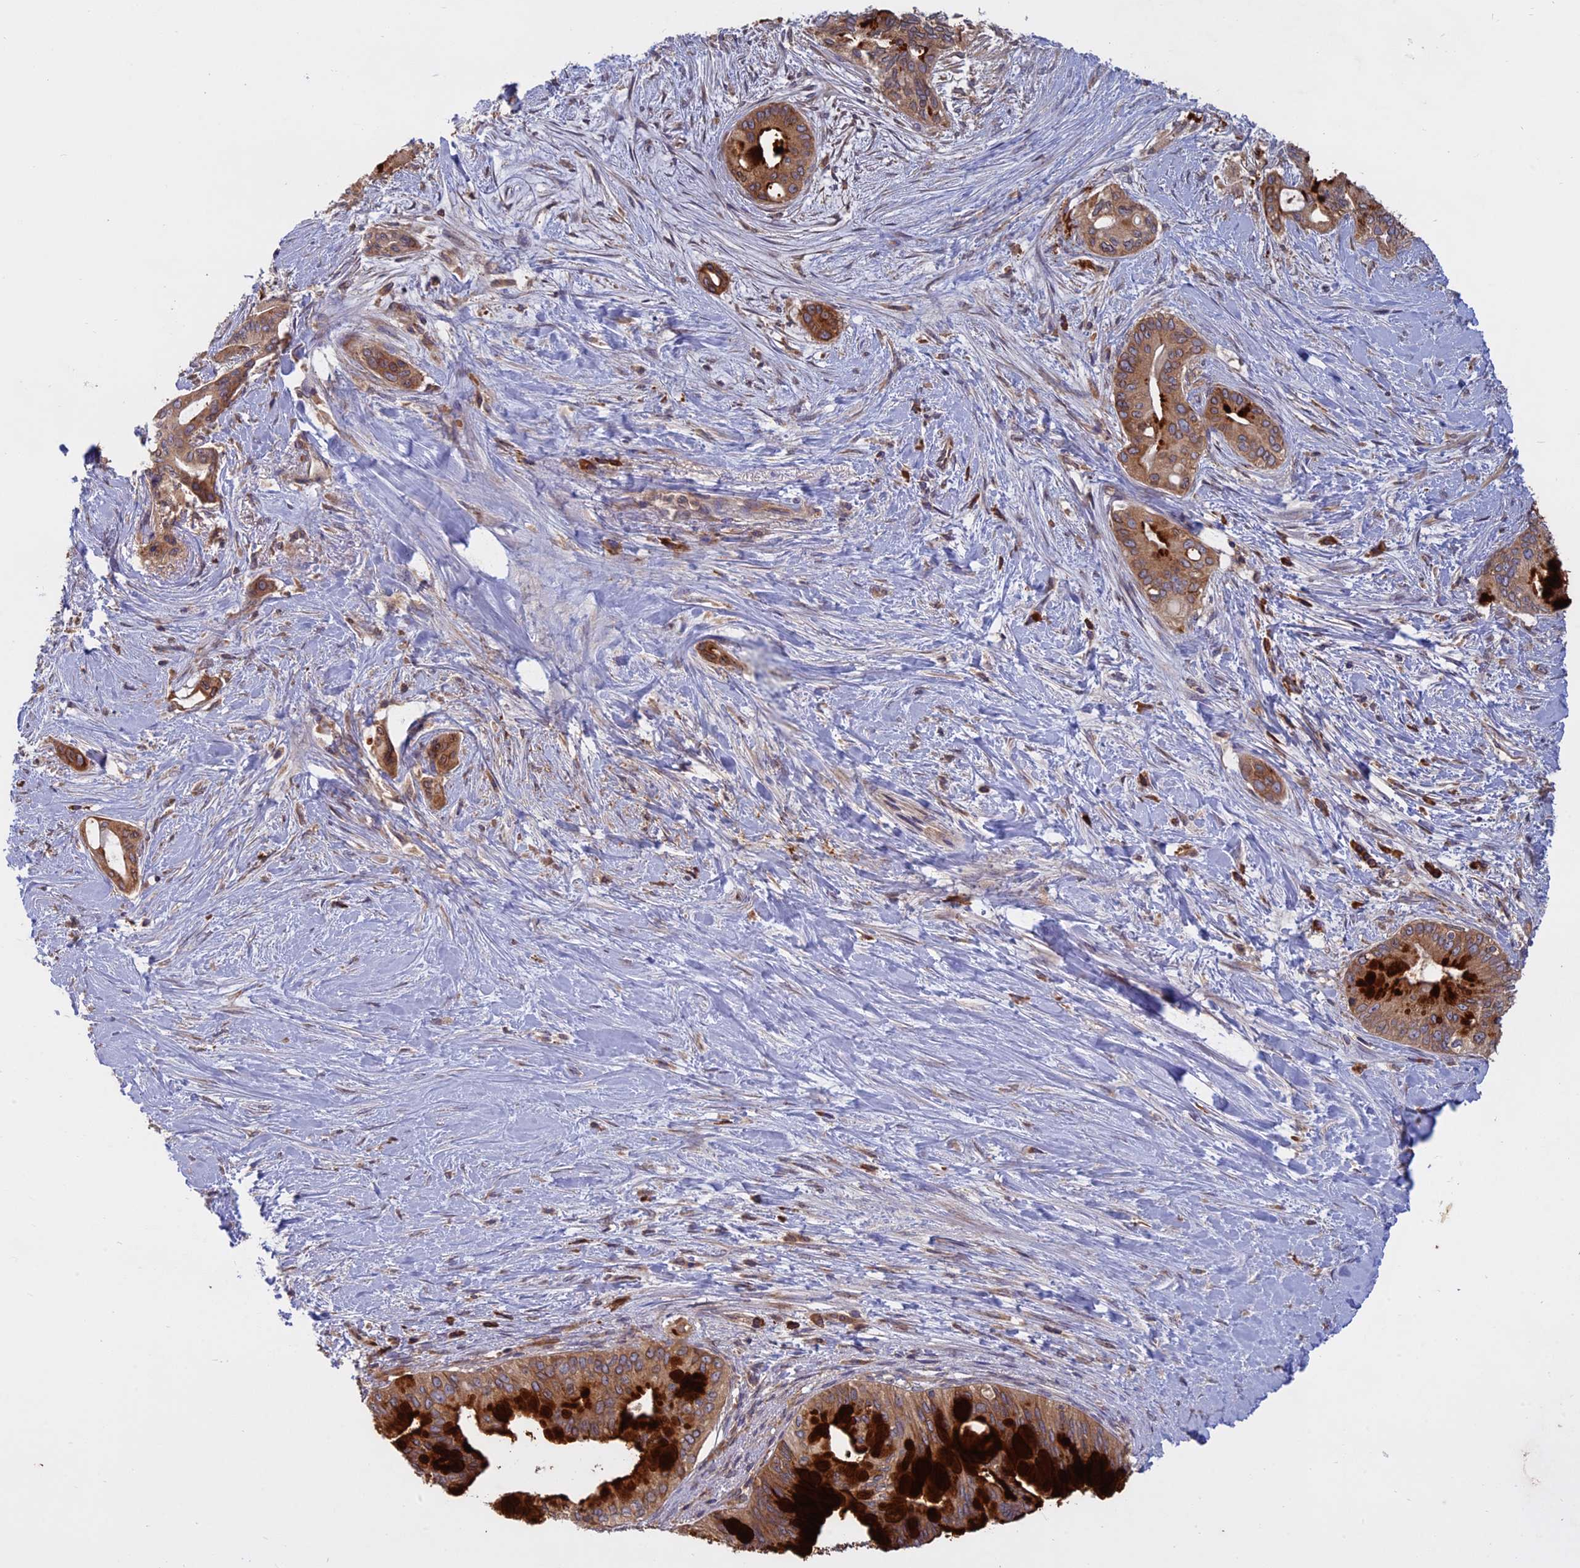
{"staining": {"intensity": "strong", "quantity": "25%-75%", "location": "cytoplasmic/membranous"}, "tissue": "pancreatic cancer", "cell_type": "Tumor cells", "image_type": "cancer", "snomed": [{"axis": "morphology", "description": "Adenocarcinoma, NOS"}, {"axis": "topography", "description": "Pancreas"}], "caption": "The photomicrograph shows immunohistochemical staining of pancreatic cancer (adenocarcinoma). There is strong cytoplasmic/membranous staining is identified in about 25%-75% of tumor cells.", "gene": "TMEM208", "patient": {"sex": "male", "age": 46}}